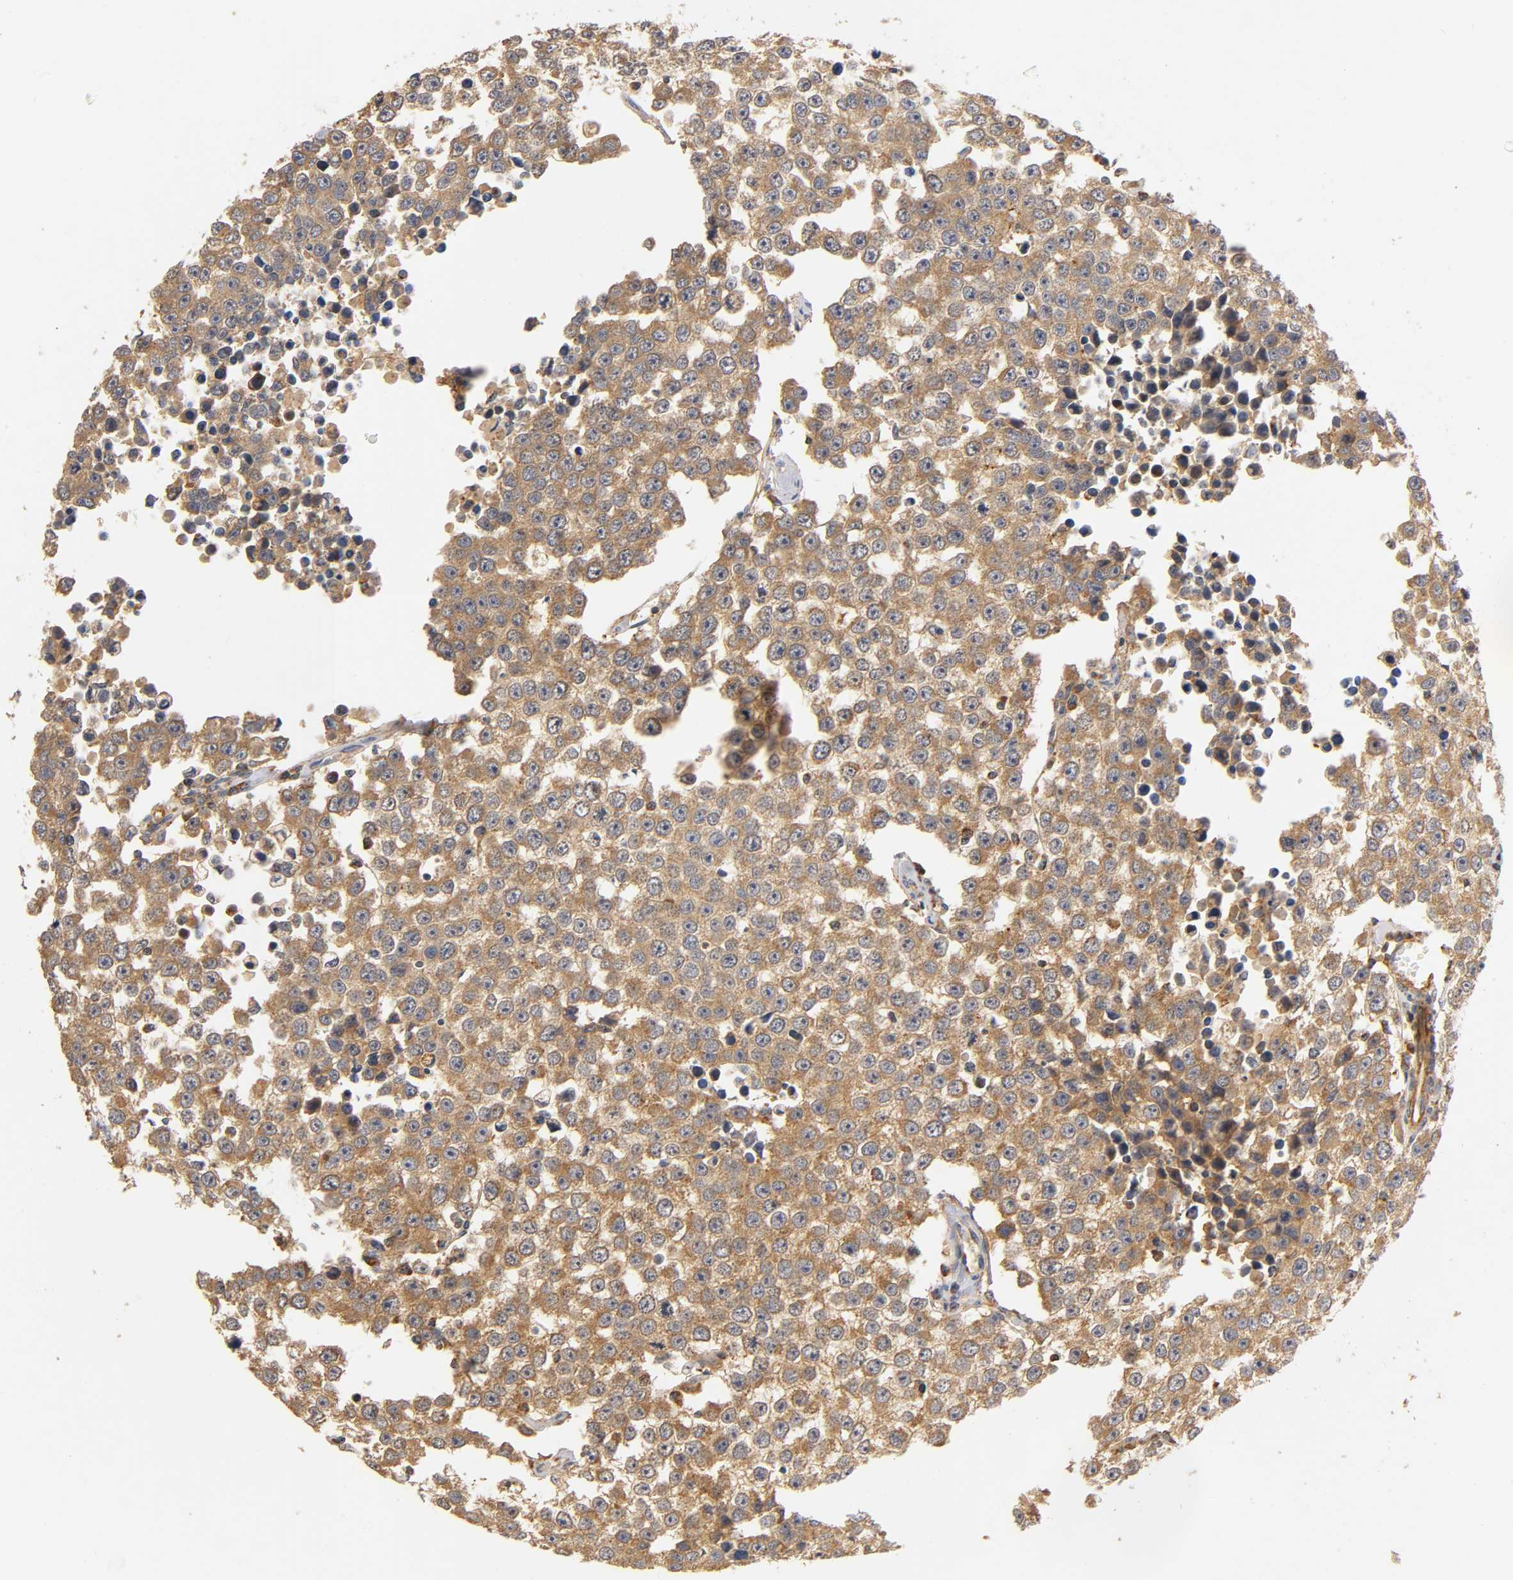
{"staining": {"intensity": "strong", "quantity": ">75%", "location": "cytoplasmic/membranous"}, "tissue": "testis cancer", "cell_type": "Tumor cells", "image_type": "cancer", "snomed": [{"axis": "morphology", "description": "Seminoma, NOS"}, {"axis": "morphology", "description": "Carcinoma, Embryonal, NOS"}, {"axis": "topography", "description": "Testis"}], "caption": "Seminoma (testis) stained for a protein (brown) reveals strong cytoplasmic/membranous positive expression in approximately >75% of tumor cells.", "gene": "SCAP", "patient": {"sex": "male", "age": 52}}